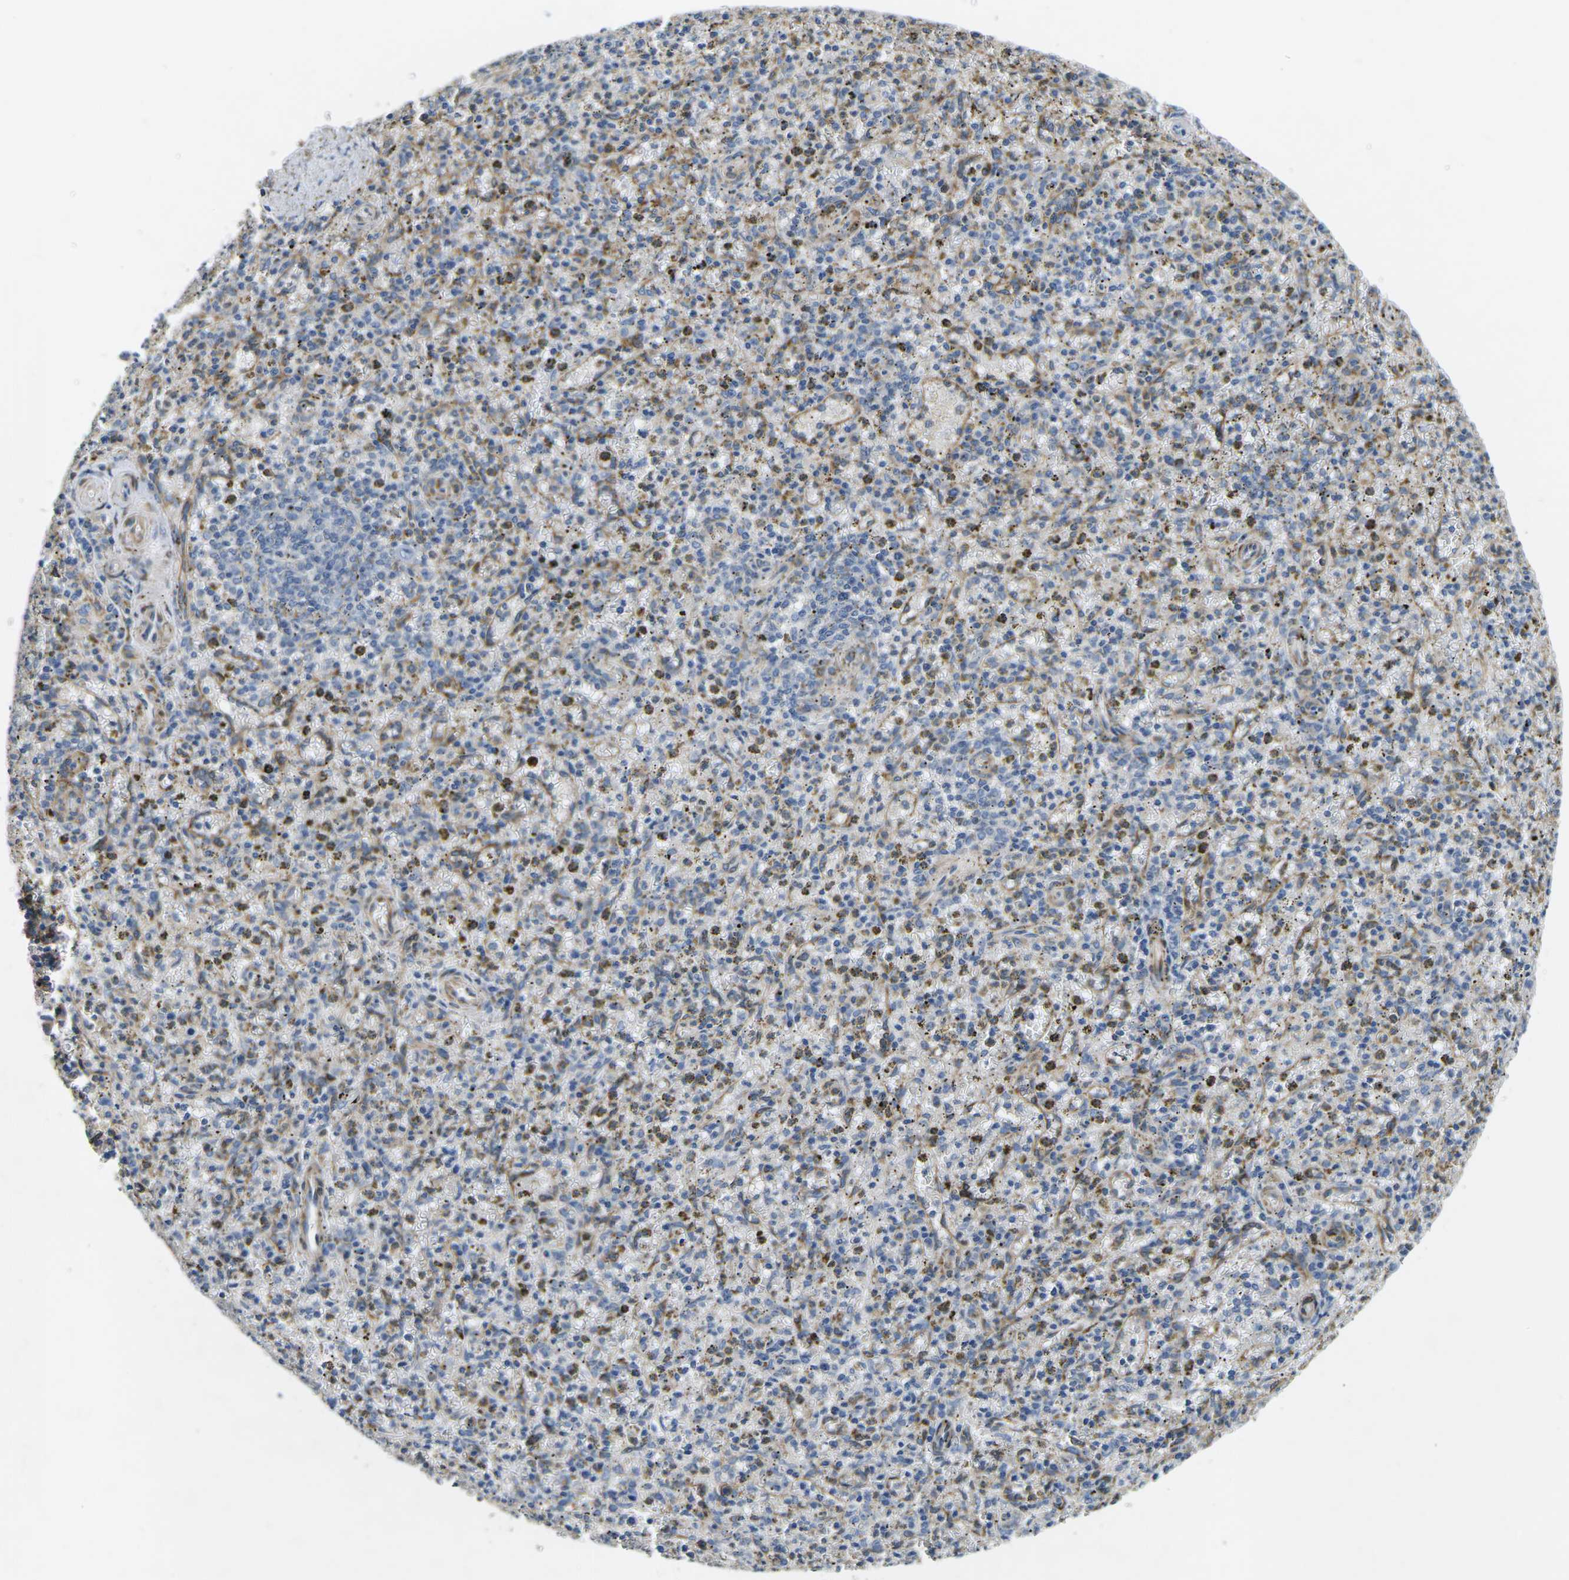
{"staining": {"intensity": "moderate", "quantity": "25%-75%", "location": "cytoplasmic/membranous"}, "tissue": "spleen", "cell_type": "Cells in red pulp", "image_type": "normal", "snomed": [{"axis": "morphology", "description": "Normal tissue, NOS"}, {"axis": "topography", "description": "Spleen"}], "caption": "Cells in red pulp demonstrate moderate cytoplasmic/membranous positivity in approximately 25%-75% of cells in benign spleen. The protein is stained brown, and the nuclei are stained in blue (DAB (3,3'-diaminobenzidine) IHC with brightfield microscopy, high magnification).", "gene": "PDZD8", "patient": {"sex": "male", "age": 72}}